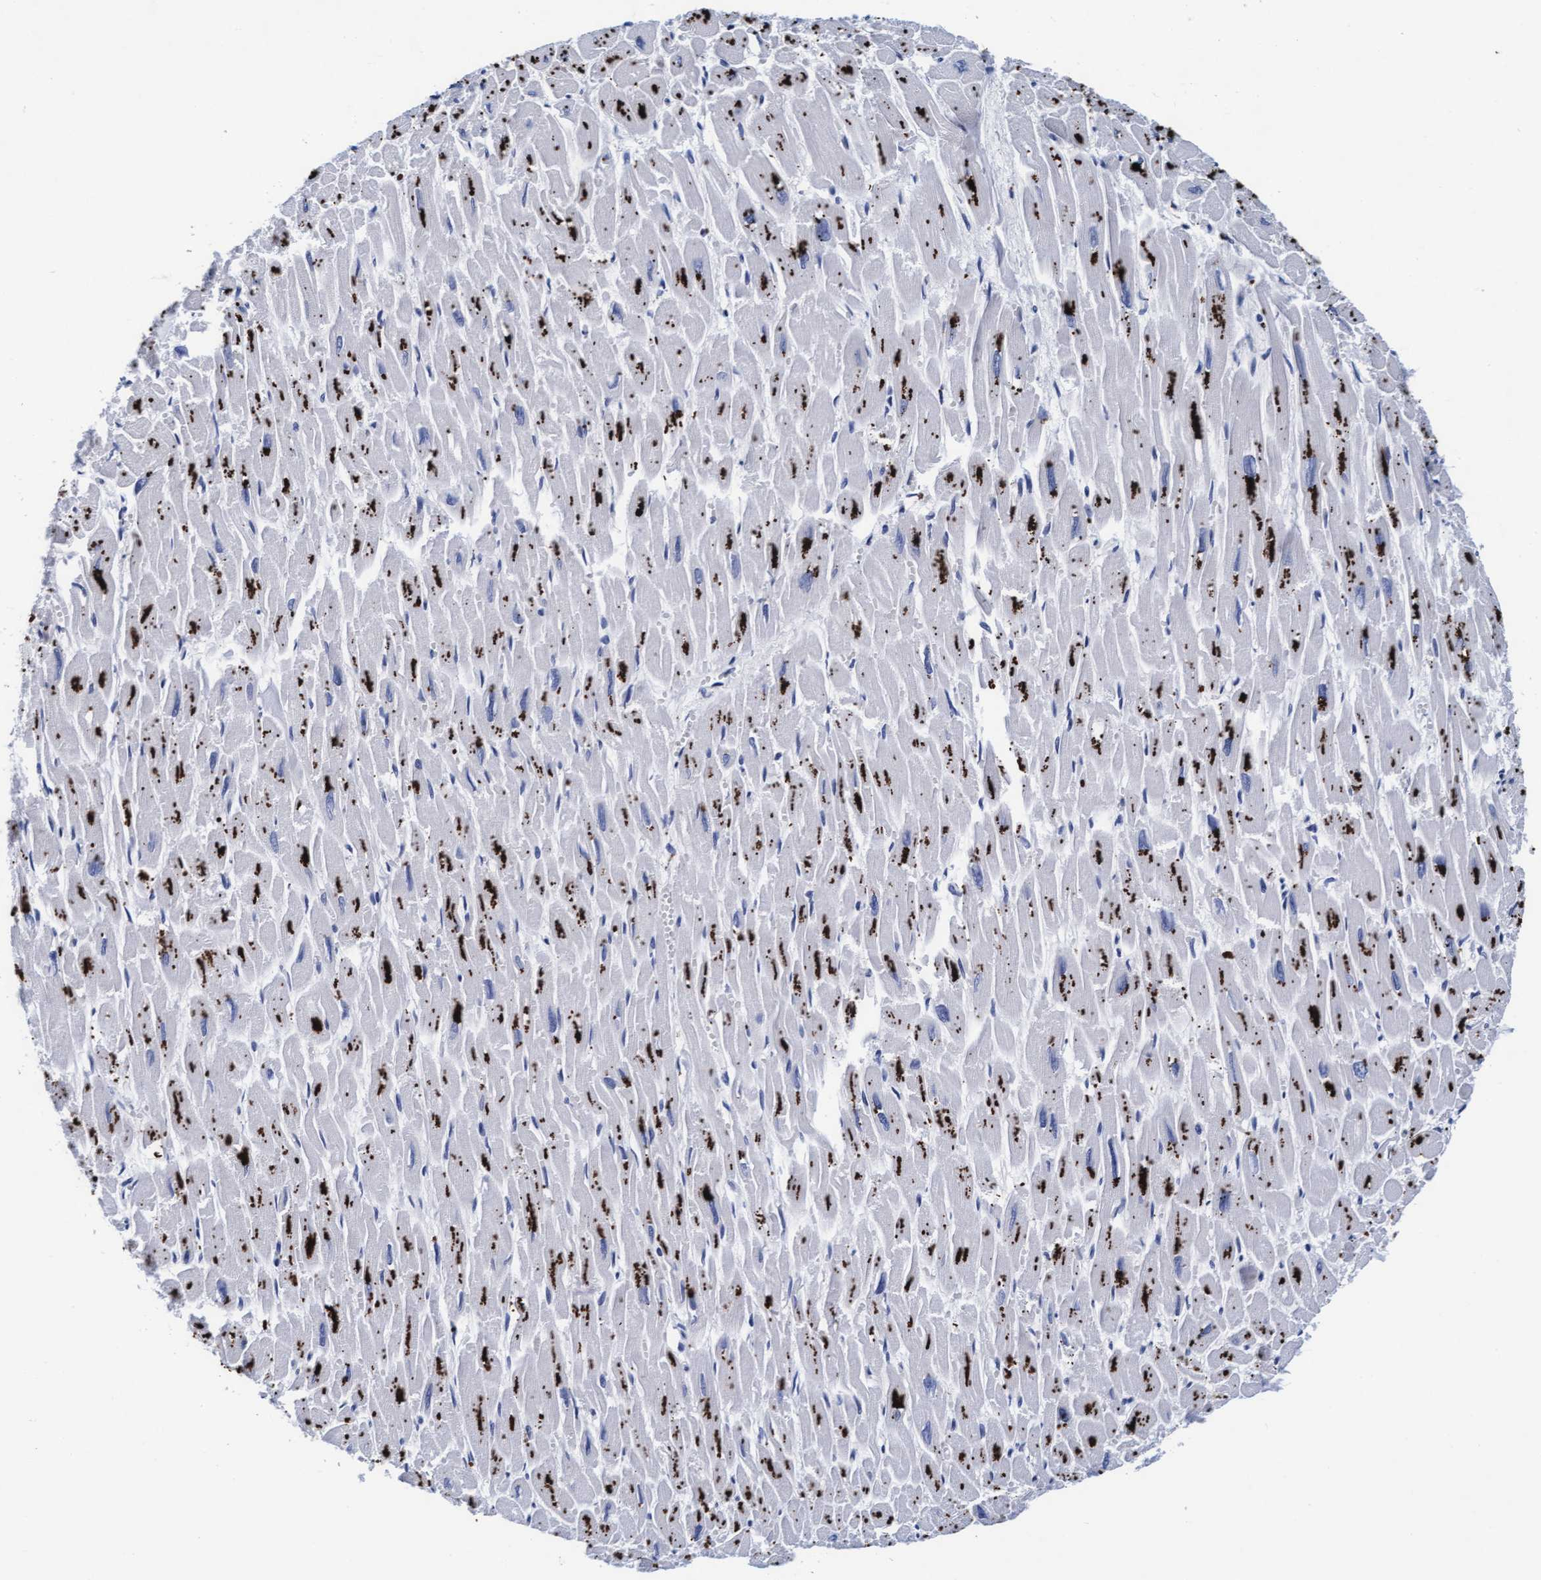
{"staining": {"intensity": "strong", "quantity": "25%-75%", "location": "cytoplasmic/membranous"}, "tissue": "heart muscle", "cell_type": "Cardiomyocytes", "image_type": "normal", "snomed": [{"axis": "morphology", "description": "Normal tissue, NOS"}, {"axis": "topography", "description": "Heart"}], "caption": "IHC image of benign human heart muscle stained for a protein (brown), which shows high levels of strong cytoplasmic/membranous expression in approximately 25%-75% of cardiomyocytes.", "gene": "ARSG", "patient": {"sex": "male", "age": 54}}